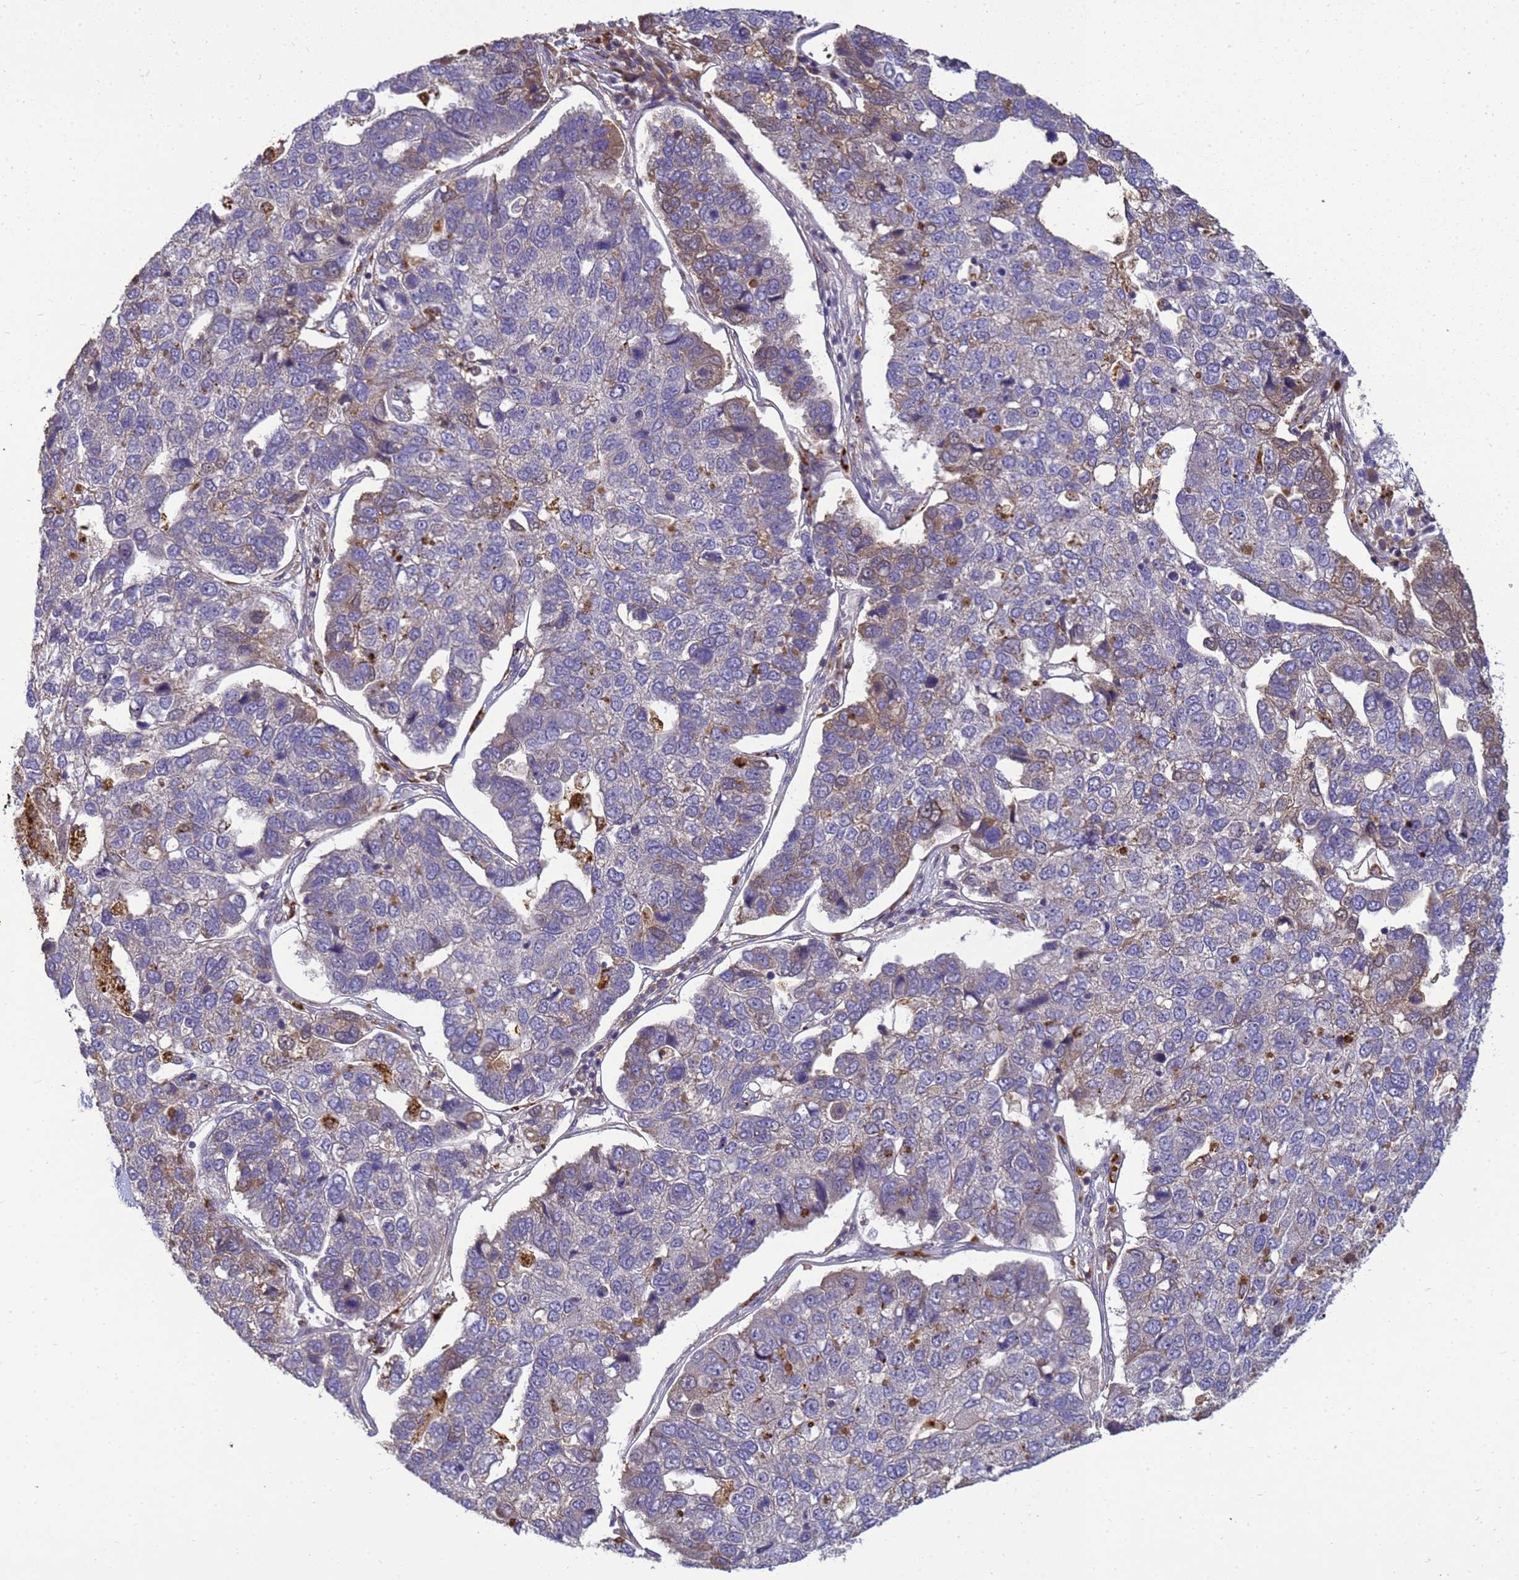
{"staining": {"intensity": "weak", "quantity": "<25%", "location": "cytoplasmic/membranous"}, "tissue": "pancreatic cancer", "cell_type": "Tumor cells", "image_type": "cancer", "snomed": [{"axis": "morphology", "description": "Adenocarcinoma, NOS"}, {"axis": "topography", "description": "Pancreas"}], "caption": "An immunohistochemistry photomicrograph of pancreatic cancer (adenocarcinoma) is shown. There is no staining in tumor cells of pancreatic cancer (adenocarcinoma). The staining is performed using DAB (3,3'-diaminobenzidine) brown chromogen with nuclei counter-stained in using hematoxylin.", "gene": "TMEM74B", "patient": {"sex": "female", "age": 61}}